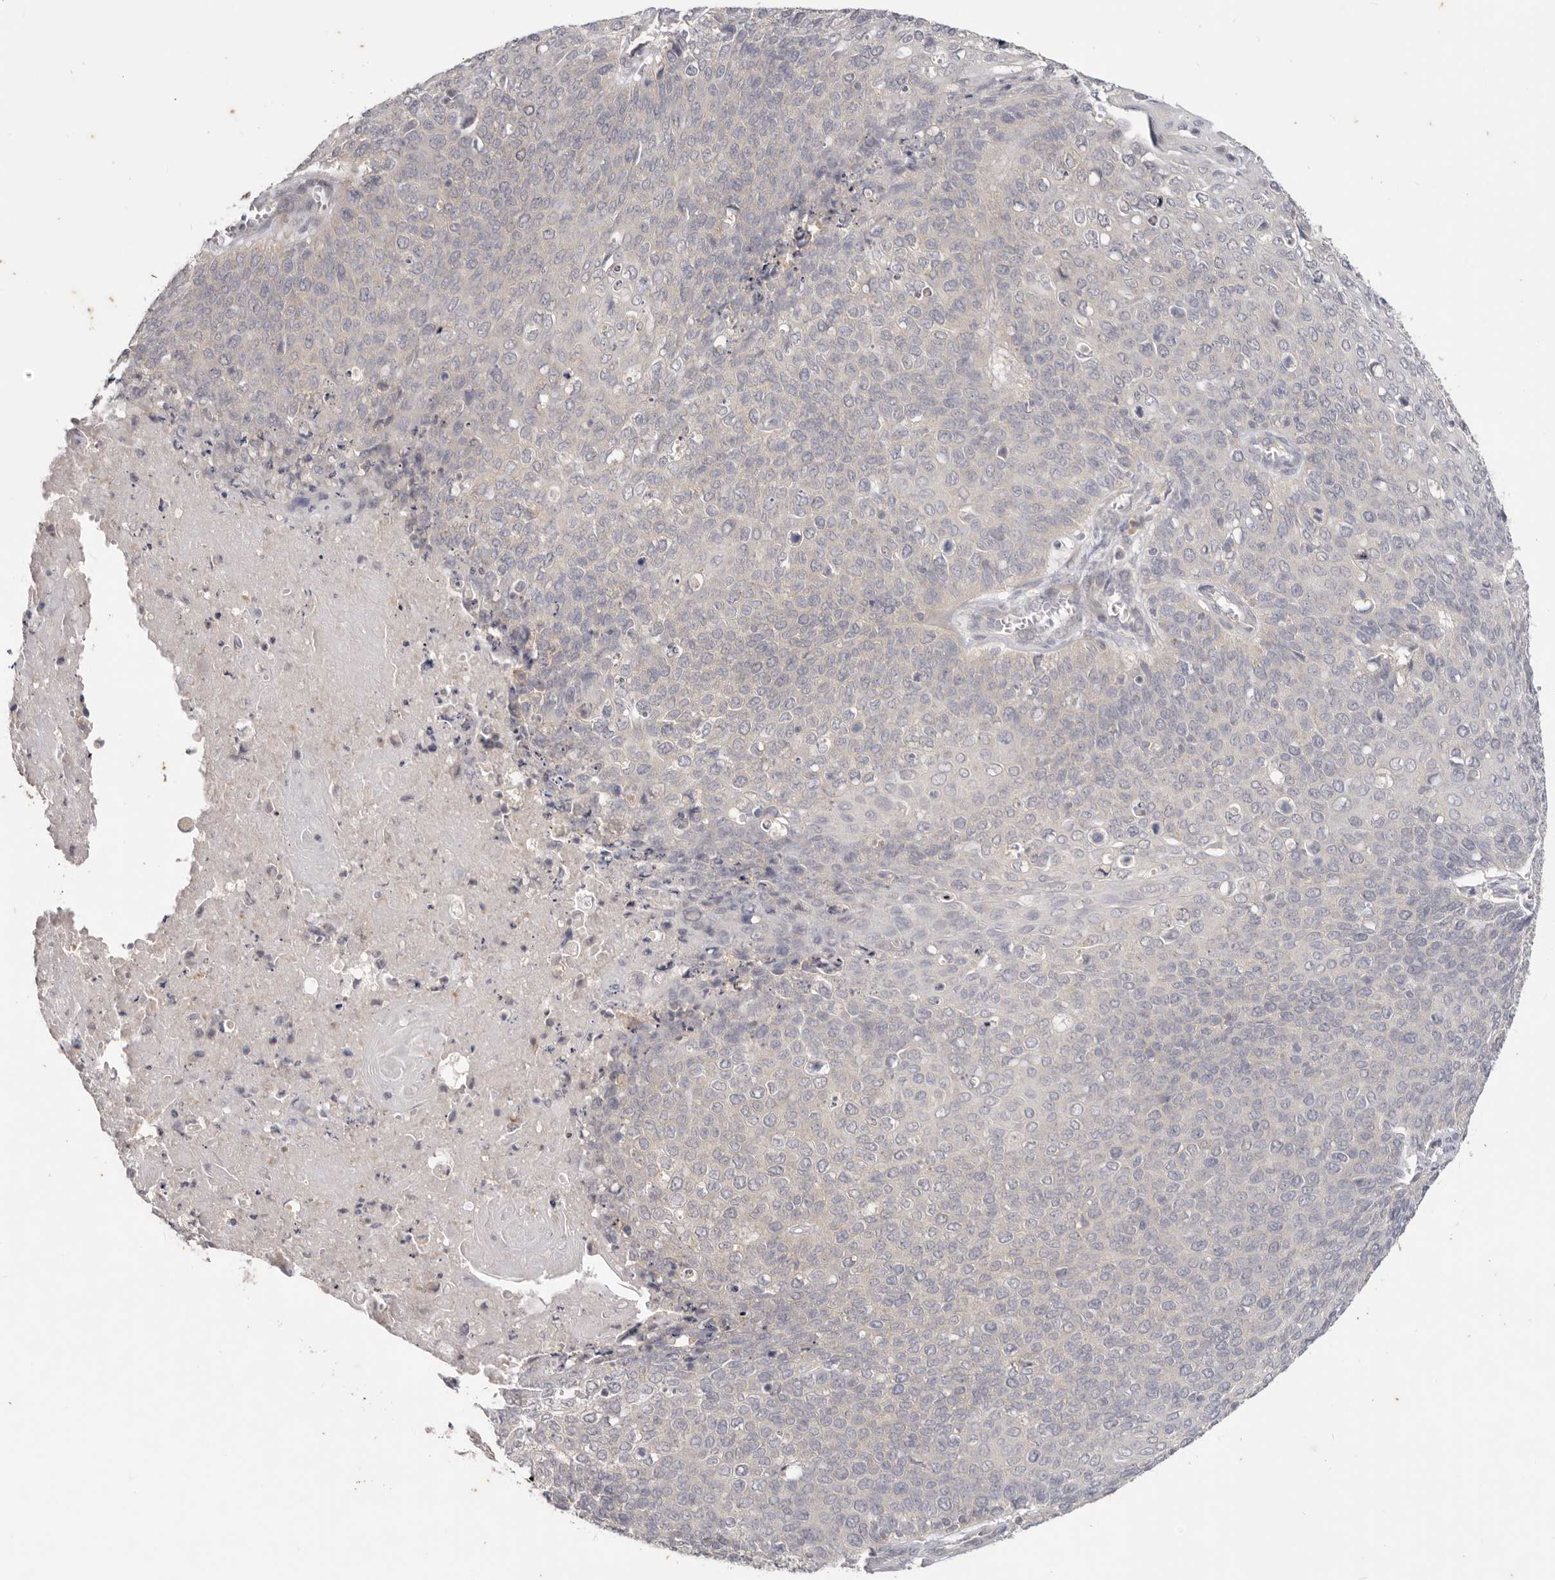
{"staining": {"intensity": "negative", "quantity": "none", "location": "none"}, "tissue": "cervical cancer", "cell_type": "Tumor cells", "image_type": "cancer", "snomed": [{"axis": "morphology", "description": "Squamous cell carcinoma, NOS"}, {"axis": "topography", "description": "Cervix"}], "caption": "This is an immunohistochemistry (IHC) micrograph of human cervical squamous cell carcinoma. There is no staining in tumor cells.", "gene": "WDR77", "patient": {"sex": "female", "age": 39}}